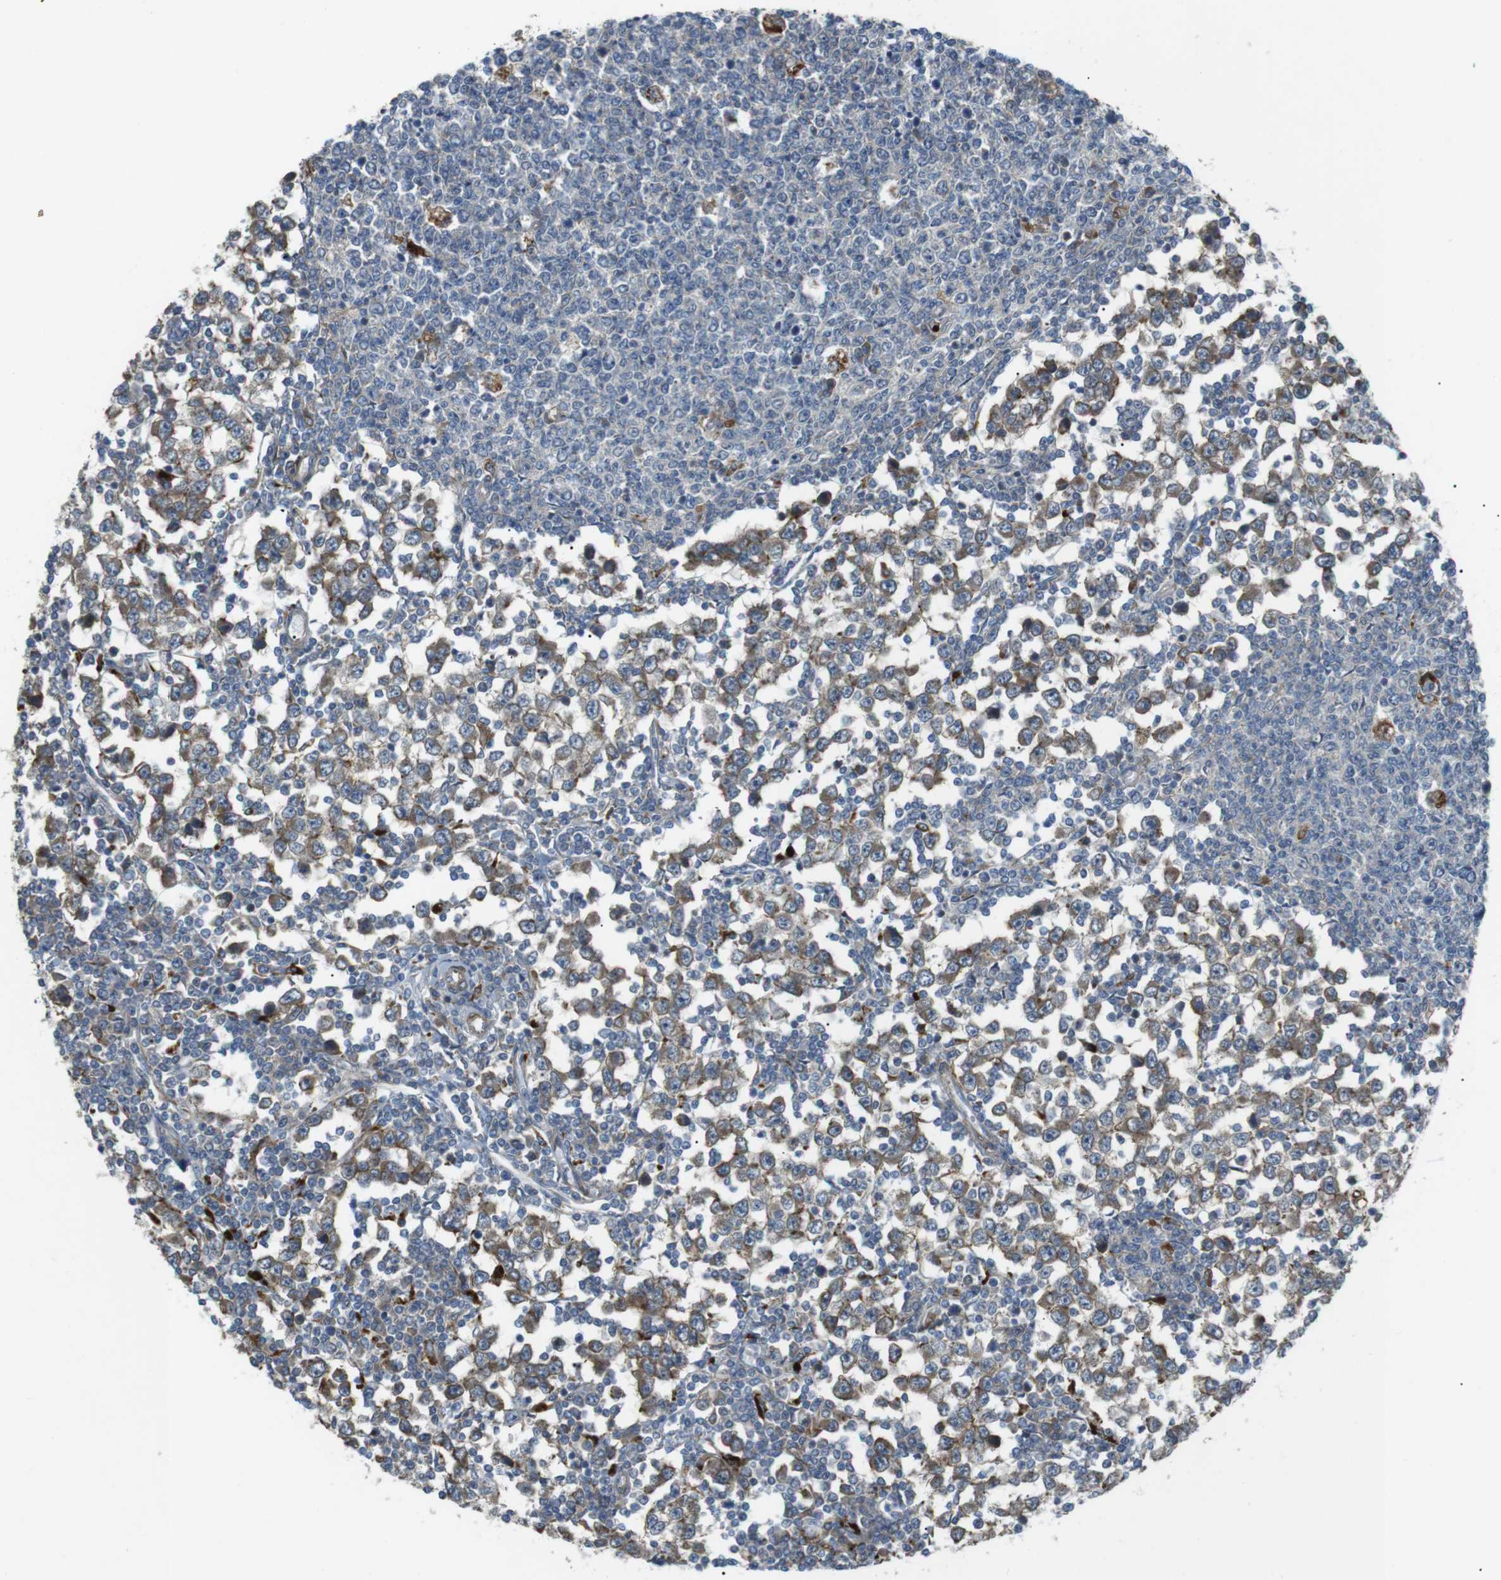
{"staining": {"intensity": "negative", "quantity": "none", "location": "none"}, "tissue": "testis cancer", "cell_type": "Tumor cells", "image_type": "cancer", "snomed": [{"axis": "morphology", "description": "Seminoma, NOS"}, {"axis": "topography", "description": "Testis"}], "caption": "Image shows no significant protein staining in tumor cells of testis seminoma.", "gene": "KANK2", "patient": {"sex": "male", "age": 65}}